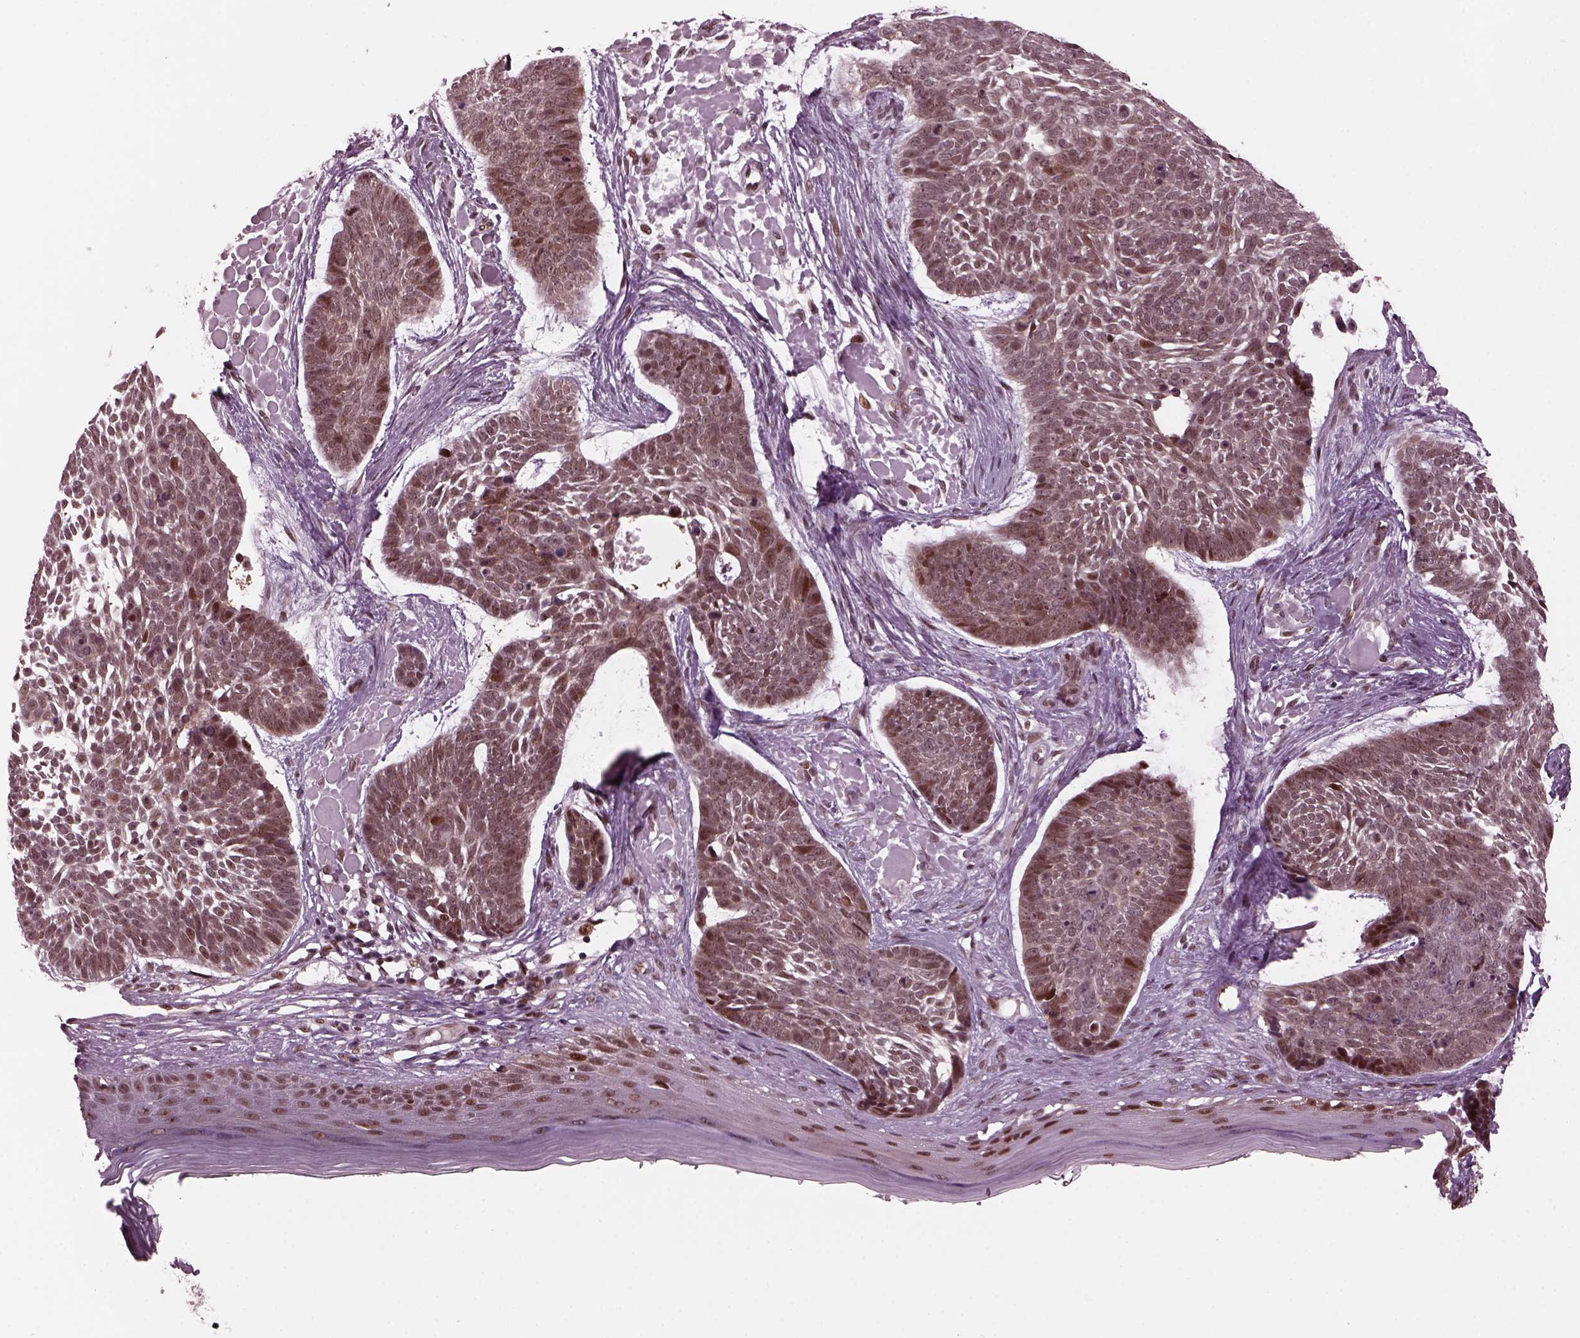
{"staining": {"intensity": "moderate", "quantity": "<25%", "location": "nuclear"}, "tissue": "skin cancer", "cell_type": "Tumor cells", "image_type": "cancer", "snomed": [{"axis": "morphology", "description": "Basal cell carcinoma"}, {"axis": "topography", "description": "Skin"}], "caption": "Immunohistochemical staining of human skin cancer (basal cell carcinoma) shows moderate nuclear protein positivity in approximately <25% of tumor cells.", "gene": "TRIB3", "patient": {"sex": "male", "age": 85}}